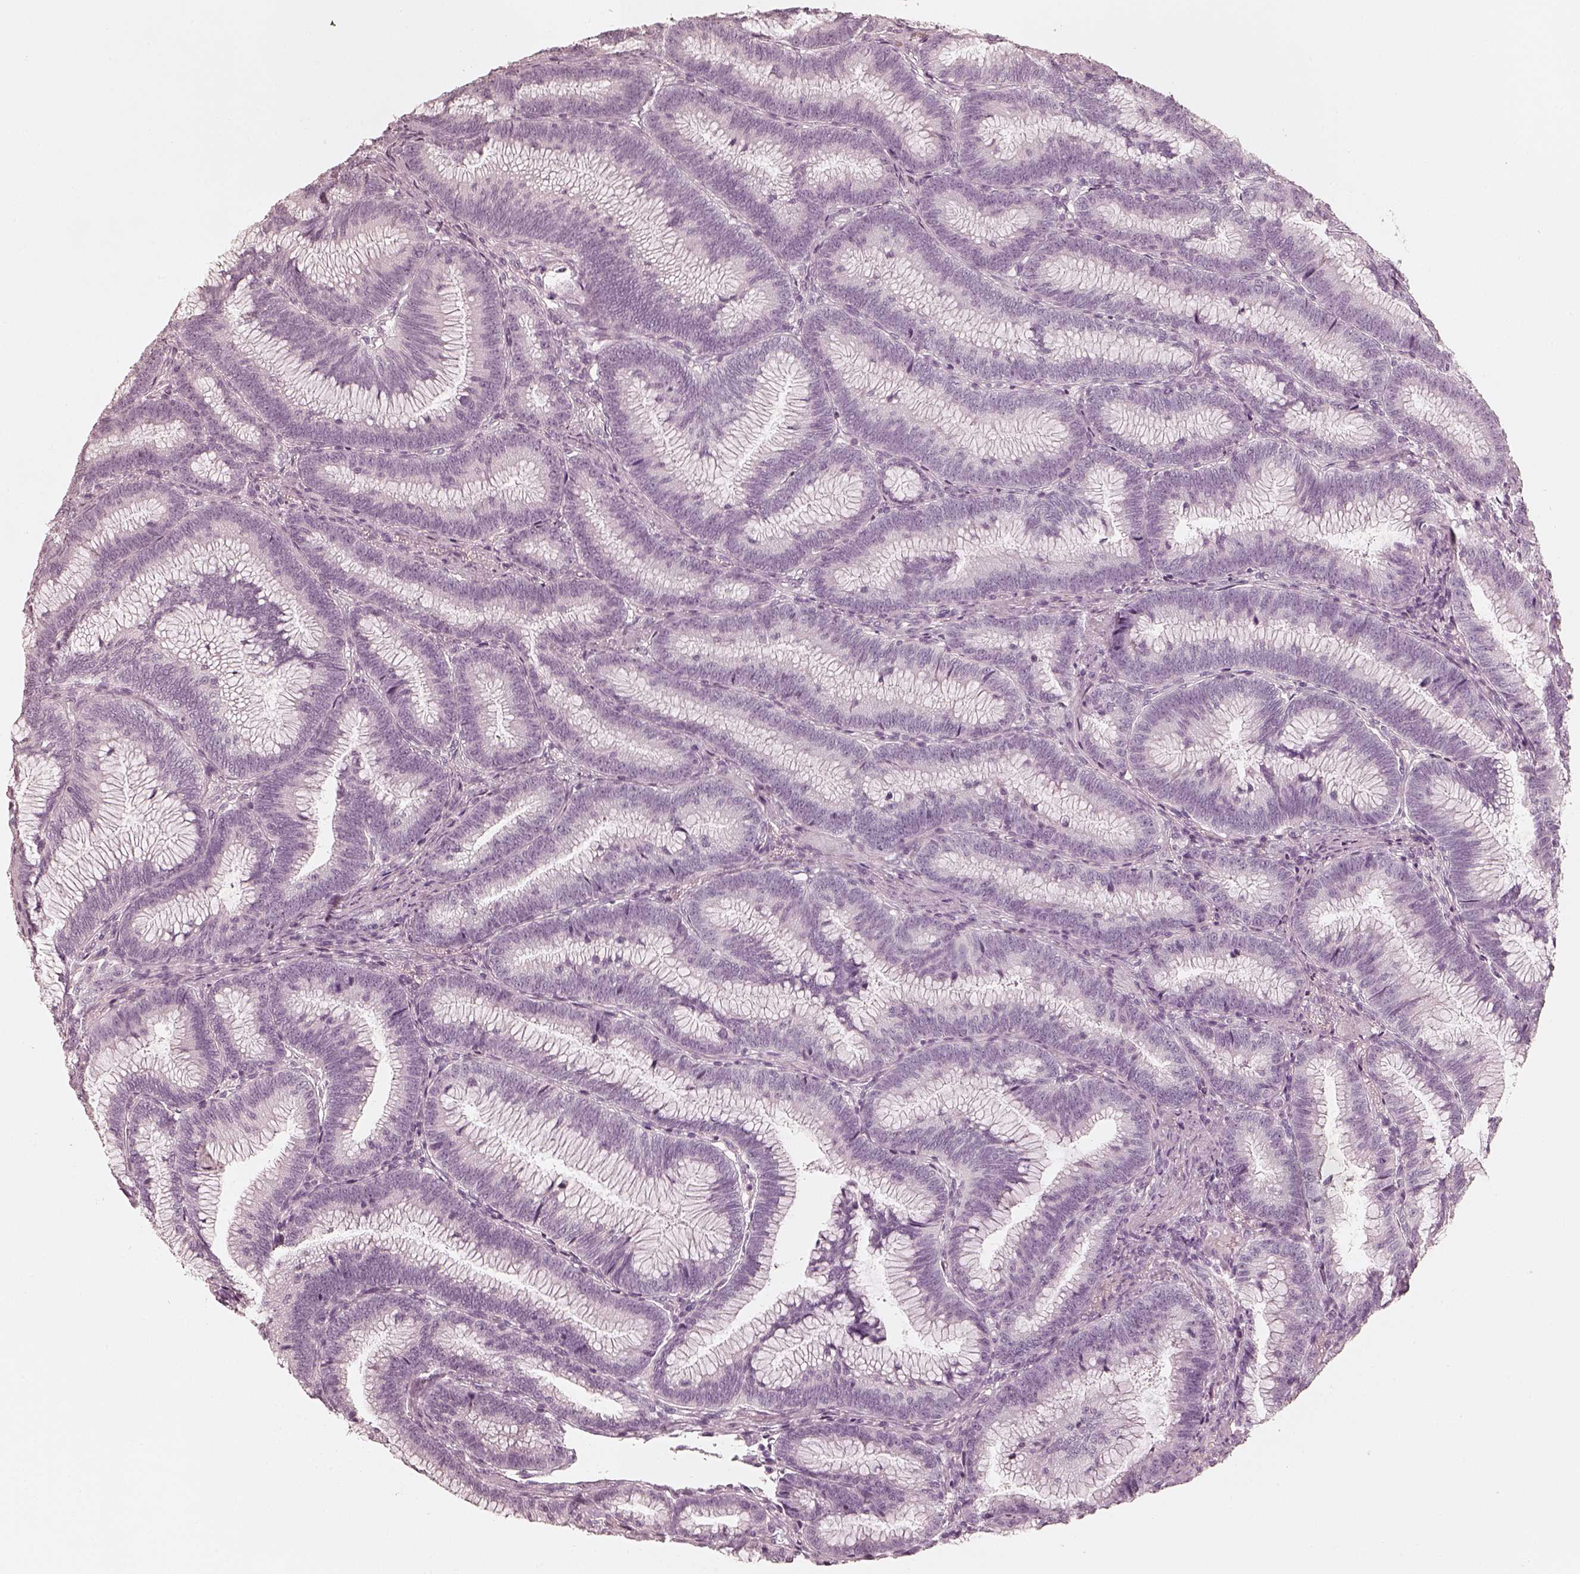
{"staining": {"intensity": "negative", "quantity": "none", "location": "none"}, "tissue": "colorectal cancer", "cell_type": "Tumor cells", "image_type": "cancer", "snomed": [{"axis": "morphology", "description": "Adenocarcinoma, NOS"}, {"axis": "topography", "description": "Colon"}], "caption": "Tumor cells show no significant expression in colorectal cancer.", "gene": "KRT82", "patient": {"sex": "female", "age": 78}}